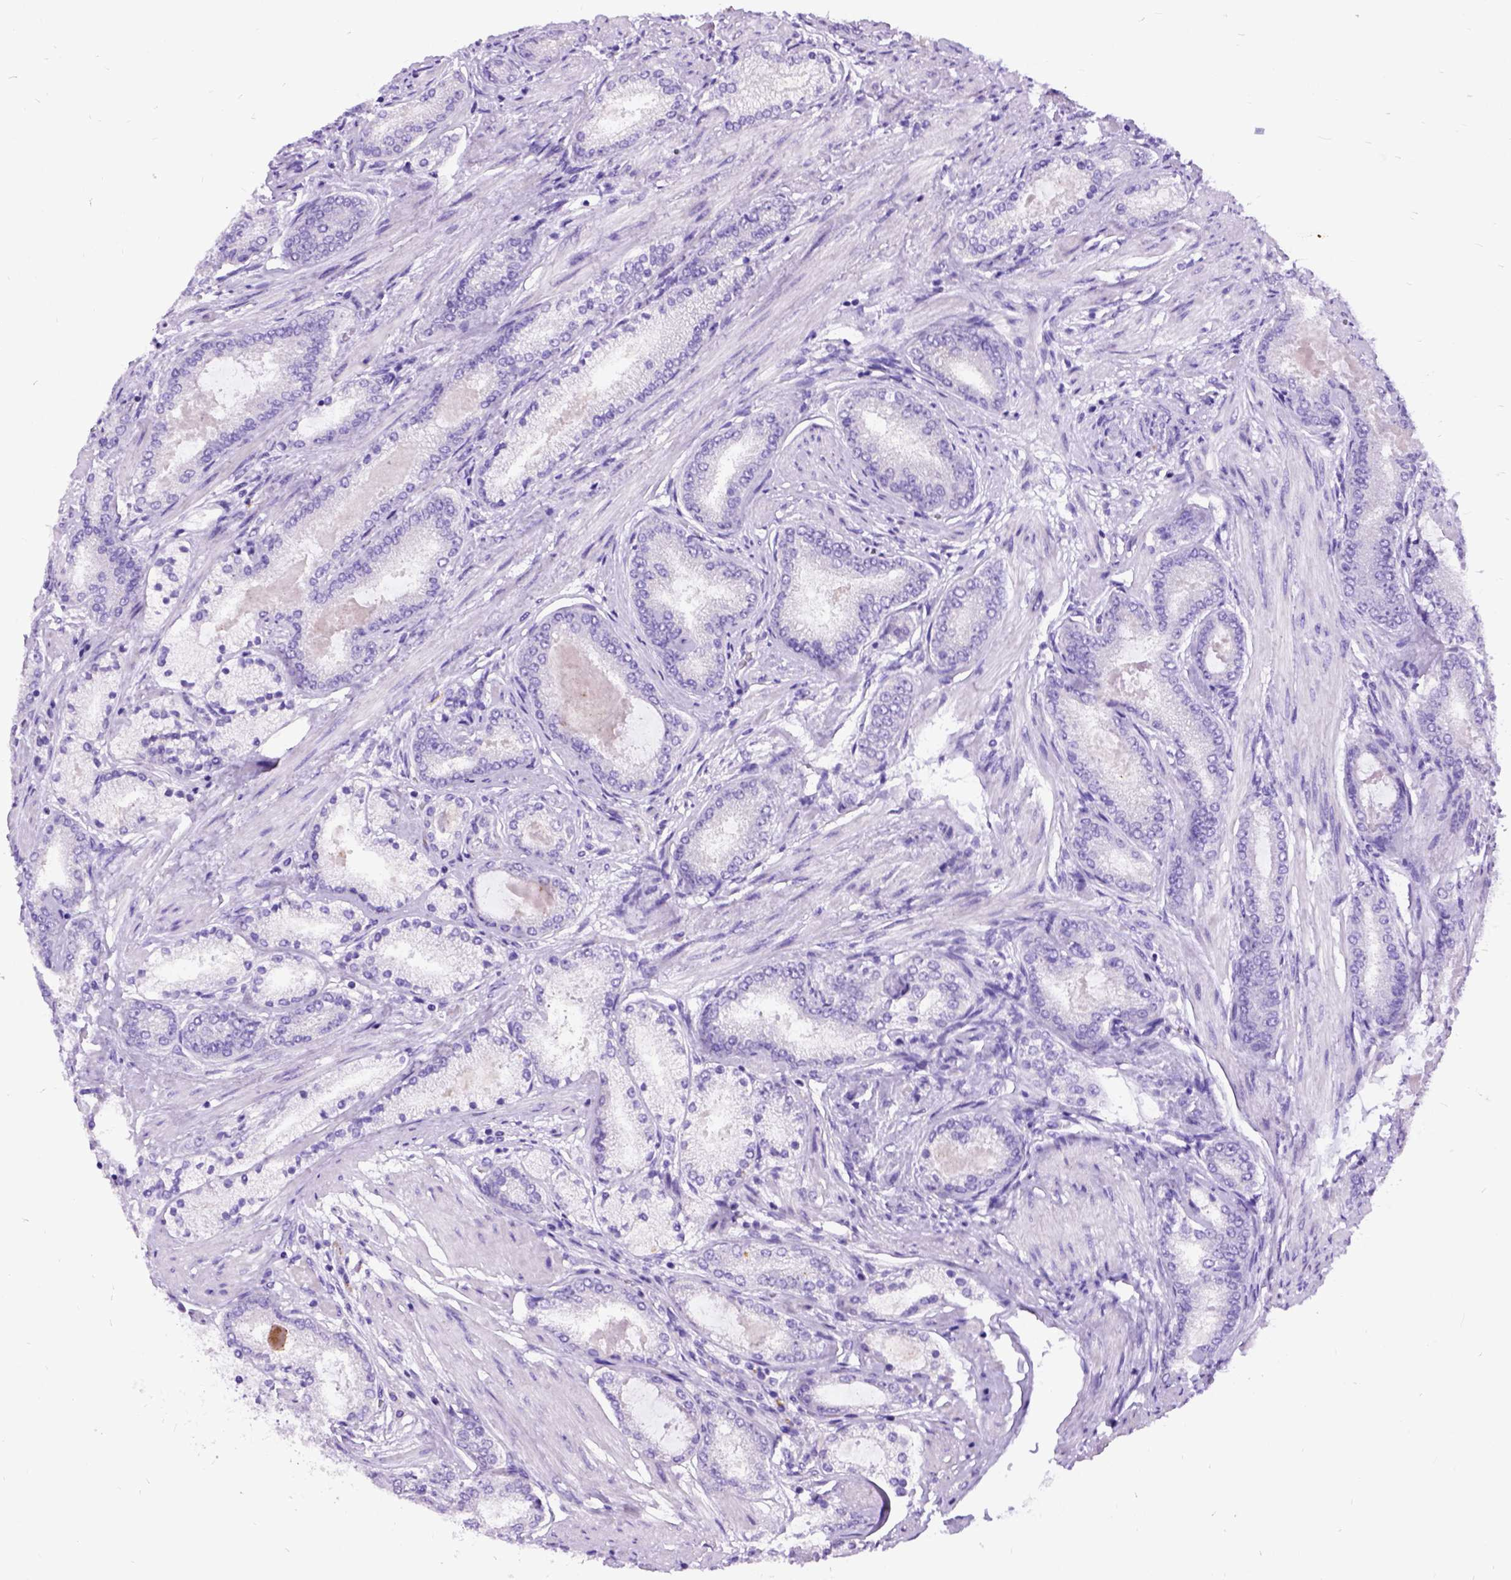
{"staining": {"intensity": "negative", "quantity": "none", "location": "none"}, "tissue": "prostate cancer", "cell_type": "Tumor cells", "image_type": "cancer", "snomed": [{"axis": "morphology", "description": "Adenocarcinoma, High grade"}, {"axis": "topography", "description": "Prostate"}], "caption": "Immunohistochemistry (IHC) image of neoplastic tissue: adenocarcinoma (high-grade) (prostate) stained with DAB demonstrates no significant protein positivity in tumor cells. The staining was performed using DAB to visualize the protein expression in brown, while the nuclei were stained in blue with hematoxylin (Magnification: 20x).", "gene": "CFAP54", "patient": {"sex": "male", "age": 63}}